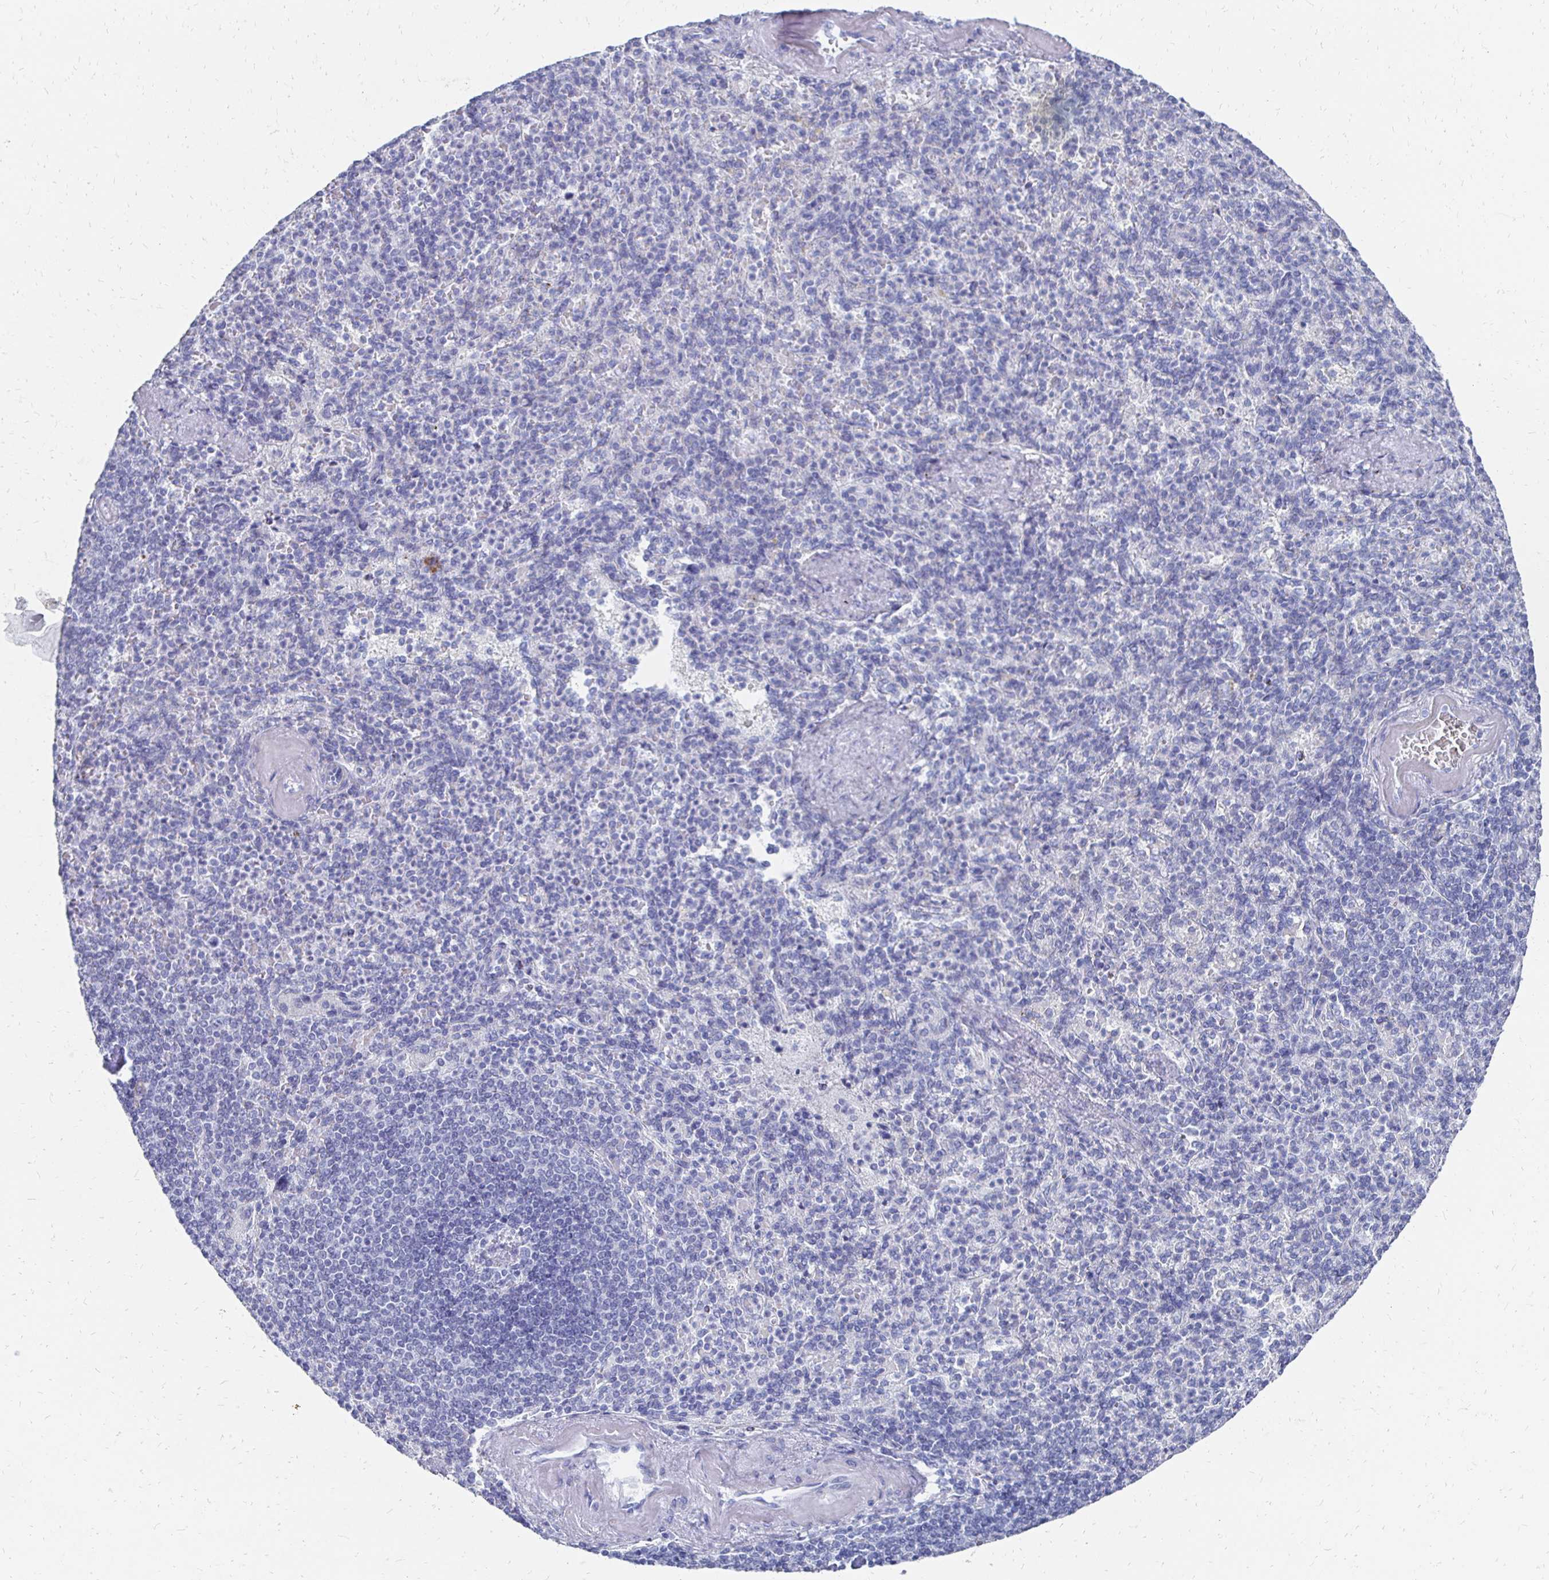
{"staining": {"intensity": "negative", "quantity": "none", "location": "none"}, "tissue": "spleen", "cell_type": "Cells in red pulp", "image_type": "normal", "snomed": [{"axis": "morphology", "description": "Normal tissue, NOS"}, {"axis": "topography", "description": "Spleen"}], "caption": "IHC histopathology image of benign spleen: human spleen stained with DAB exhibits no significant protein positivity in cells in red pulp.", "gene": "SYCP3", "patient": {"sex": "female", "age": 74}}